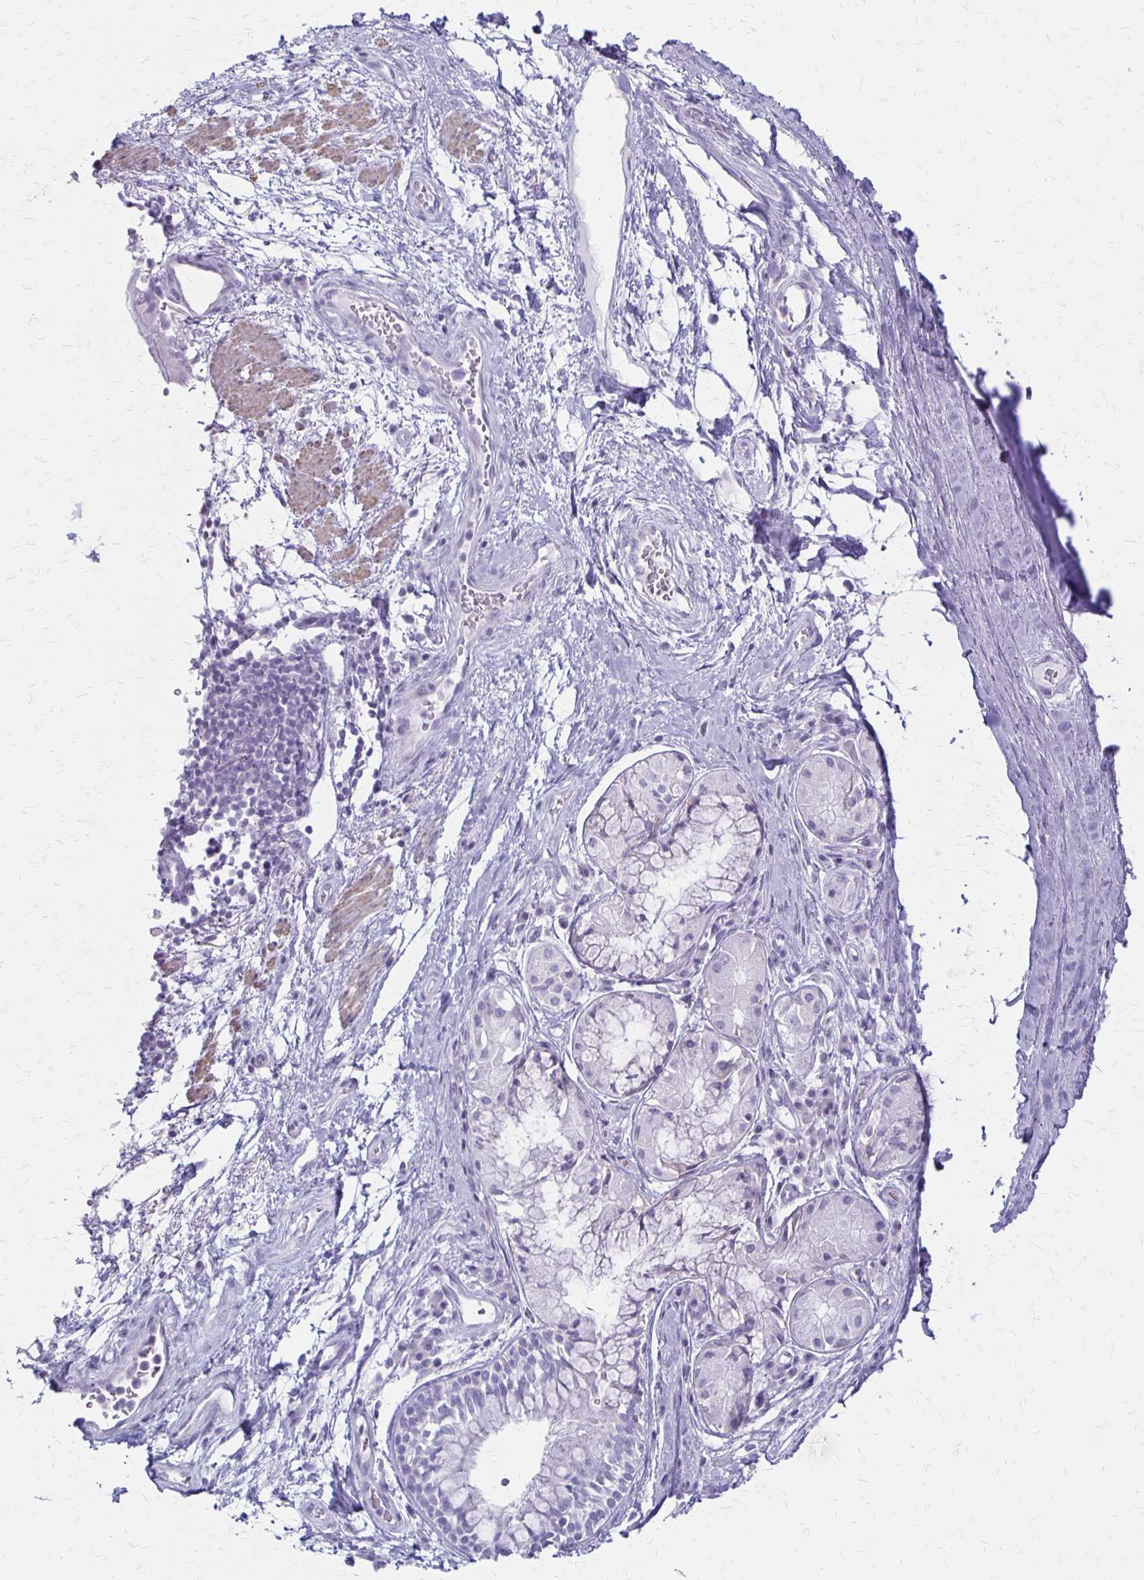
{"staining": {"intensity": "negative", "quantity": "none", "location": "none"}, "tissue": "soft tissue", "cell_type": "Chondrocytes", "image_type": "normal", "snomed": [{"axis": "morphology", "description": "Normal tissue, NOS"}, {"axis": "topography", "description": "Cartilage tissue"}, {"axis": "topography", "description": "Bronchus"}], "caption": "Histopathology image shows no significant protein positivity in chondrocytes of benign soft tissue.", "gene": "IVL", "patient": {"sex": "male", "age": 64}}